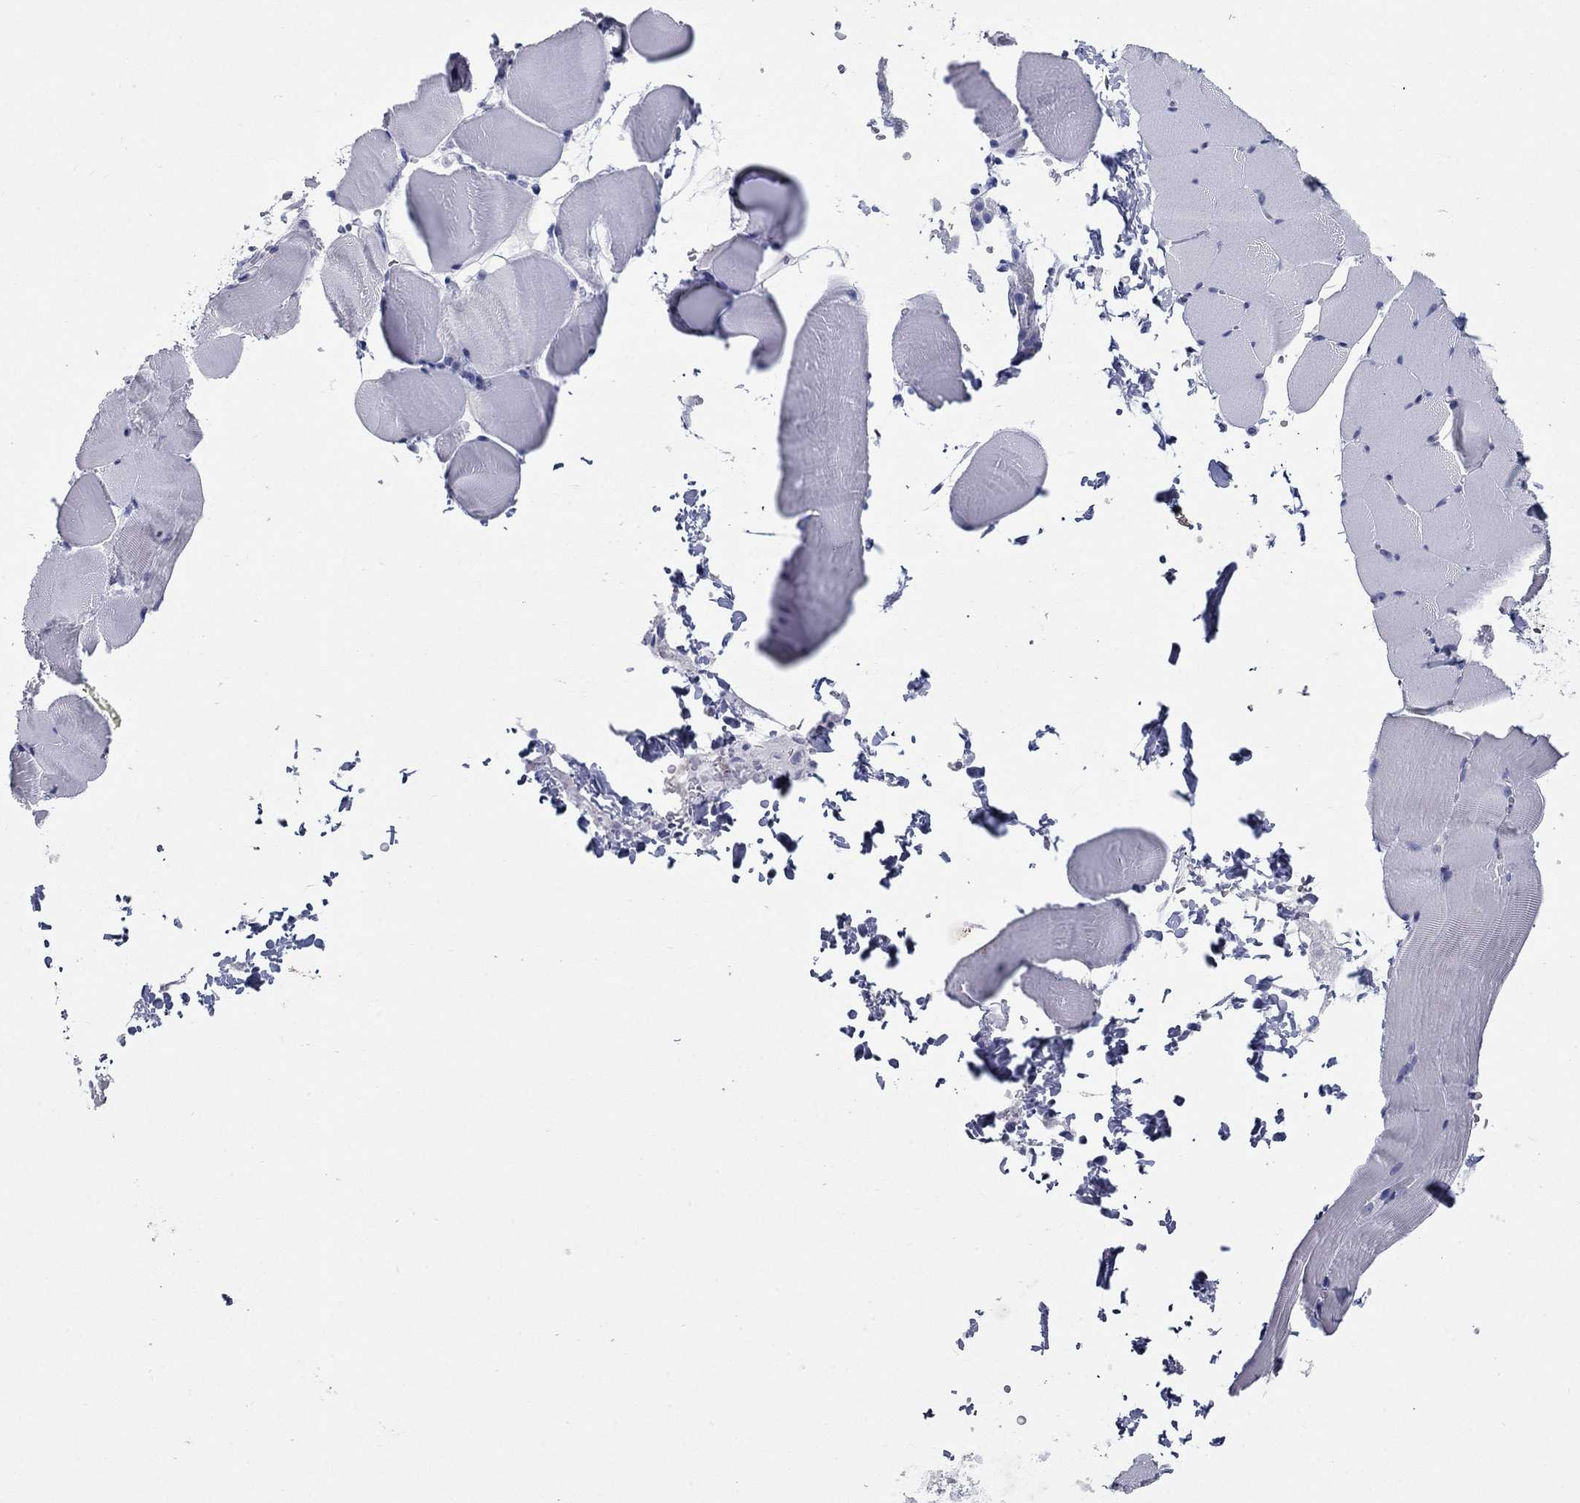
{"staining": {"intensity": "negative", "quantity": "none", "location": "none"}, "tissue": "skeletal muscle", "cell_type": "Myocytes", "image_type": "normal", "snomed": [{"axis": "morphology", "description": "Normal tissue, NOS"}, {"axis": "topography", "description": "Skeletal muscle"}], "caption": "This is a photomicrograph of immunohistochemistry (IHC) staining of unremarkable skeletal muscle, which shows no staining in myocytes.", "gene": "KRT75", "patient": {"sex": "female", "age": 37}}